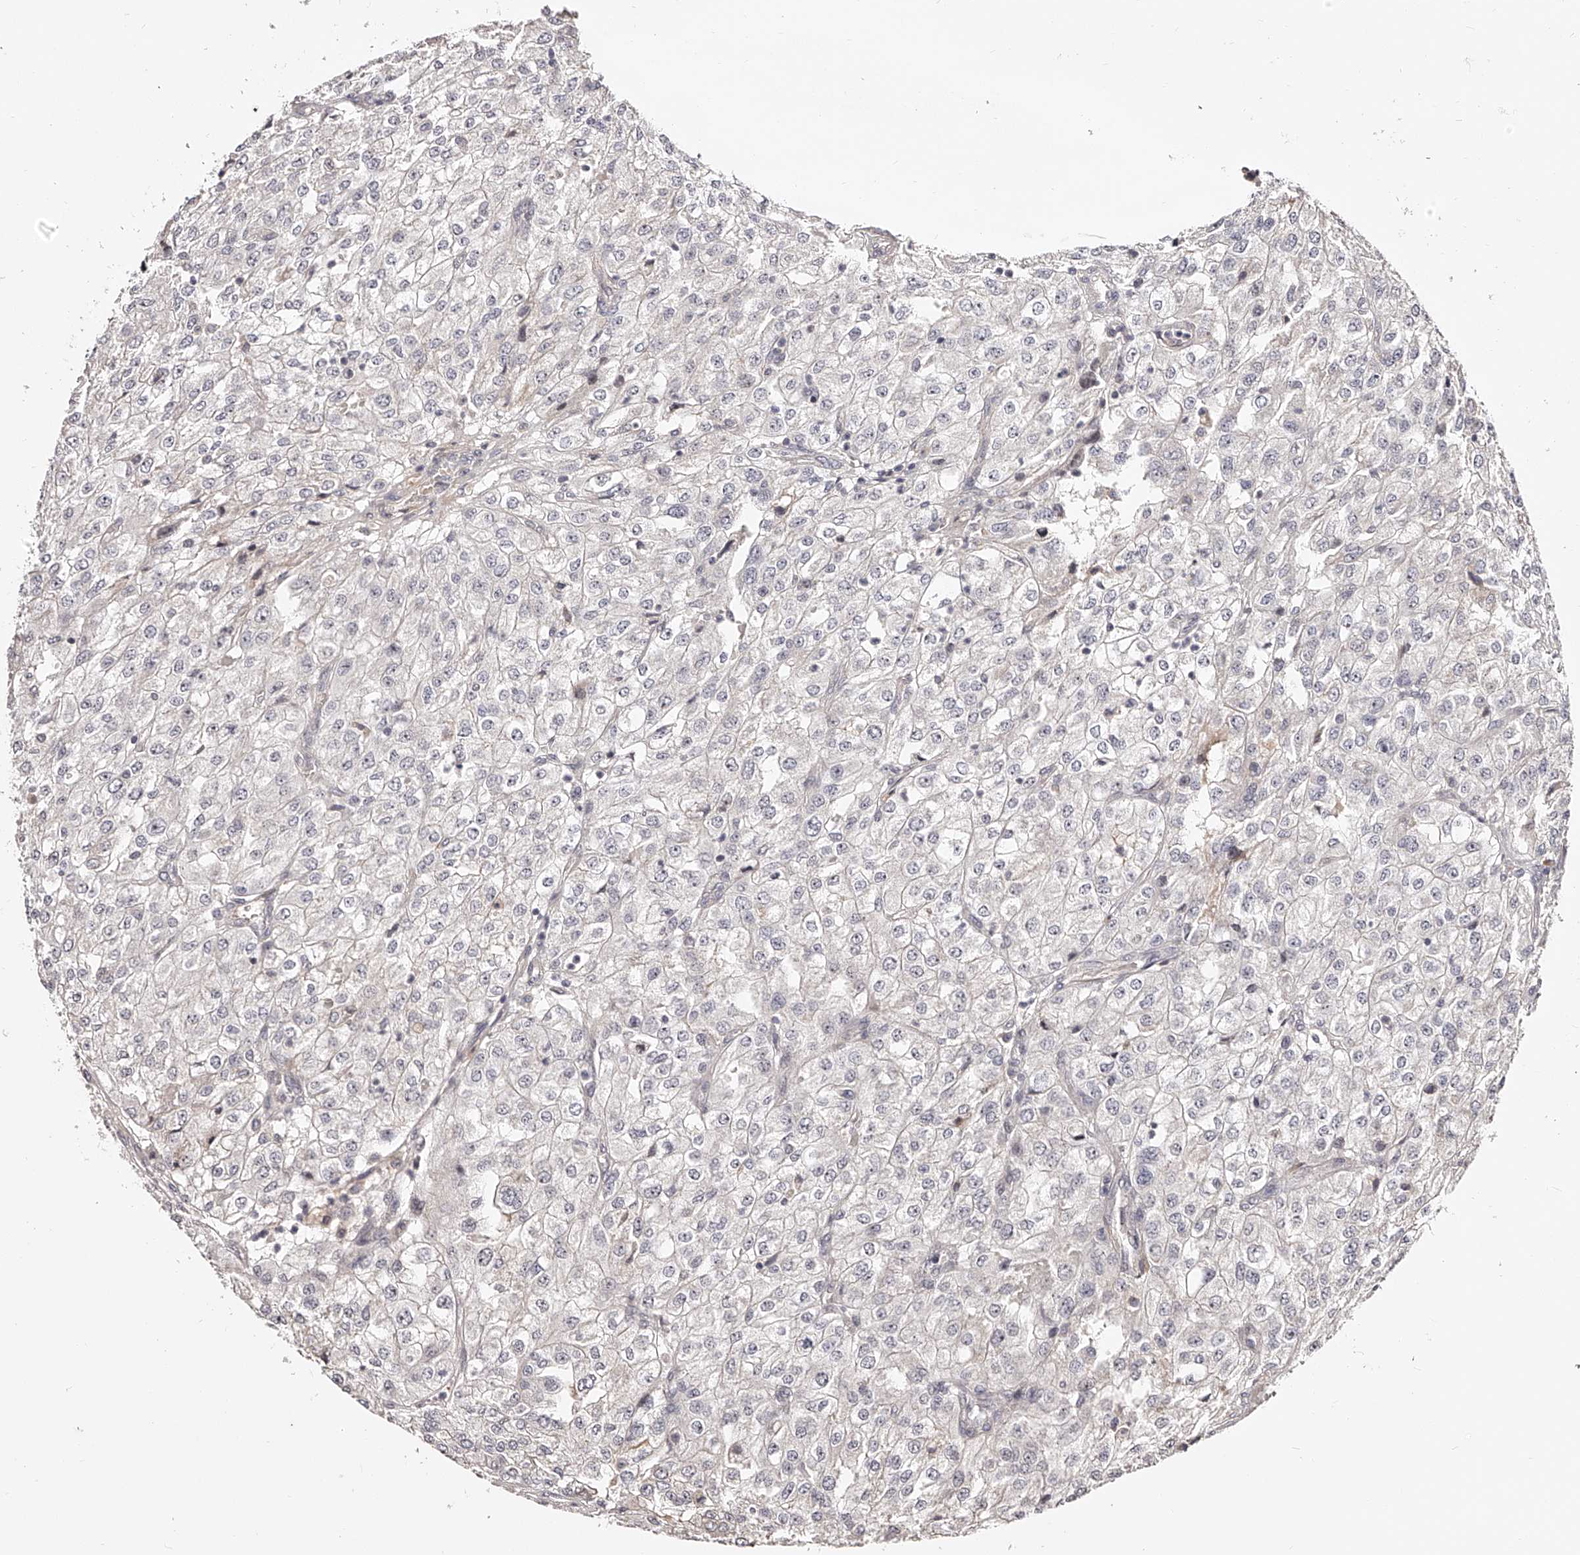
{"staining": {"intensity": "negative", "quantity": "none", "location": "none"}, "tissue": "renal cancer", "cell_type": "Tumor cells", "image_type": "cancer", "snomed": [{"axis": "morphology", "description": "Adenocarcinoma, NOS"}, {"axis": "topography", "description": "Kidney"}], "caption": "Protein analysis of renal cancer (adenocarcinoma) displays no significant expression in tumor cells.", "gene": "ZNF502", "patient": {"sex": "female", "age": 54}}